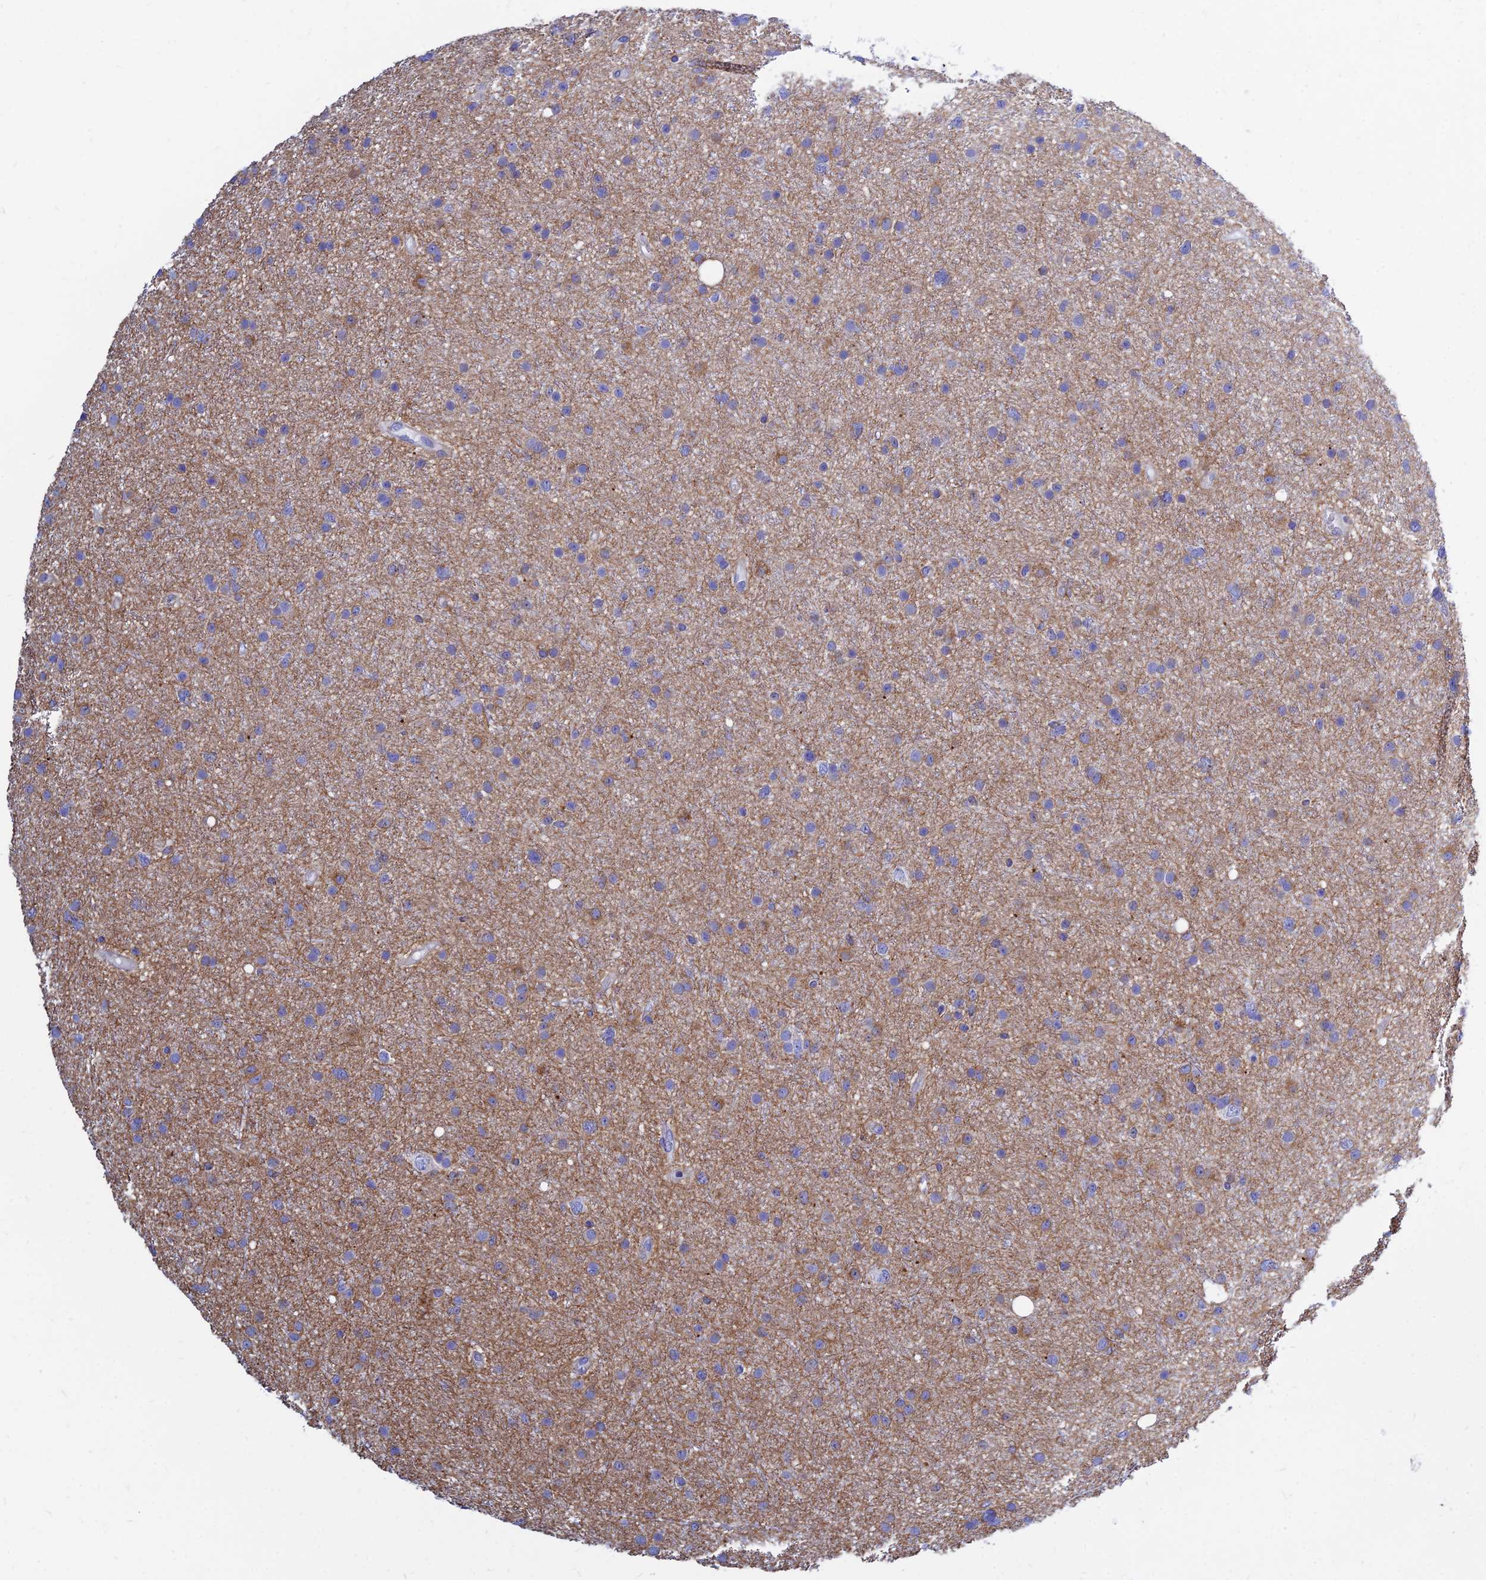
{"staining": {"intensity": "negative", "quantity": "none", "location": "none"}, "tissue": "glioma", "cell_type": "Tumor cells", "image_type": "cancer", "snomed": [{"axis": "morphology", "description": "Glioma, malignant, Low grade"}, {"axis": "topography", "description": "Cerebral cortex"}], "caption": "Tumor cells are negative for brown protein staining in low-grade glioma (malignant). The staining was performed using DAB to visualize the protein expression in brown, while the nuclei were stained in blue with hematoxylin (Magnification: 20x).", "gene": "MGST1", "patient": {"sex": "female", "age": 39}}